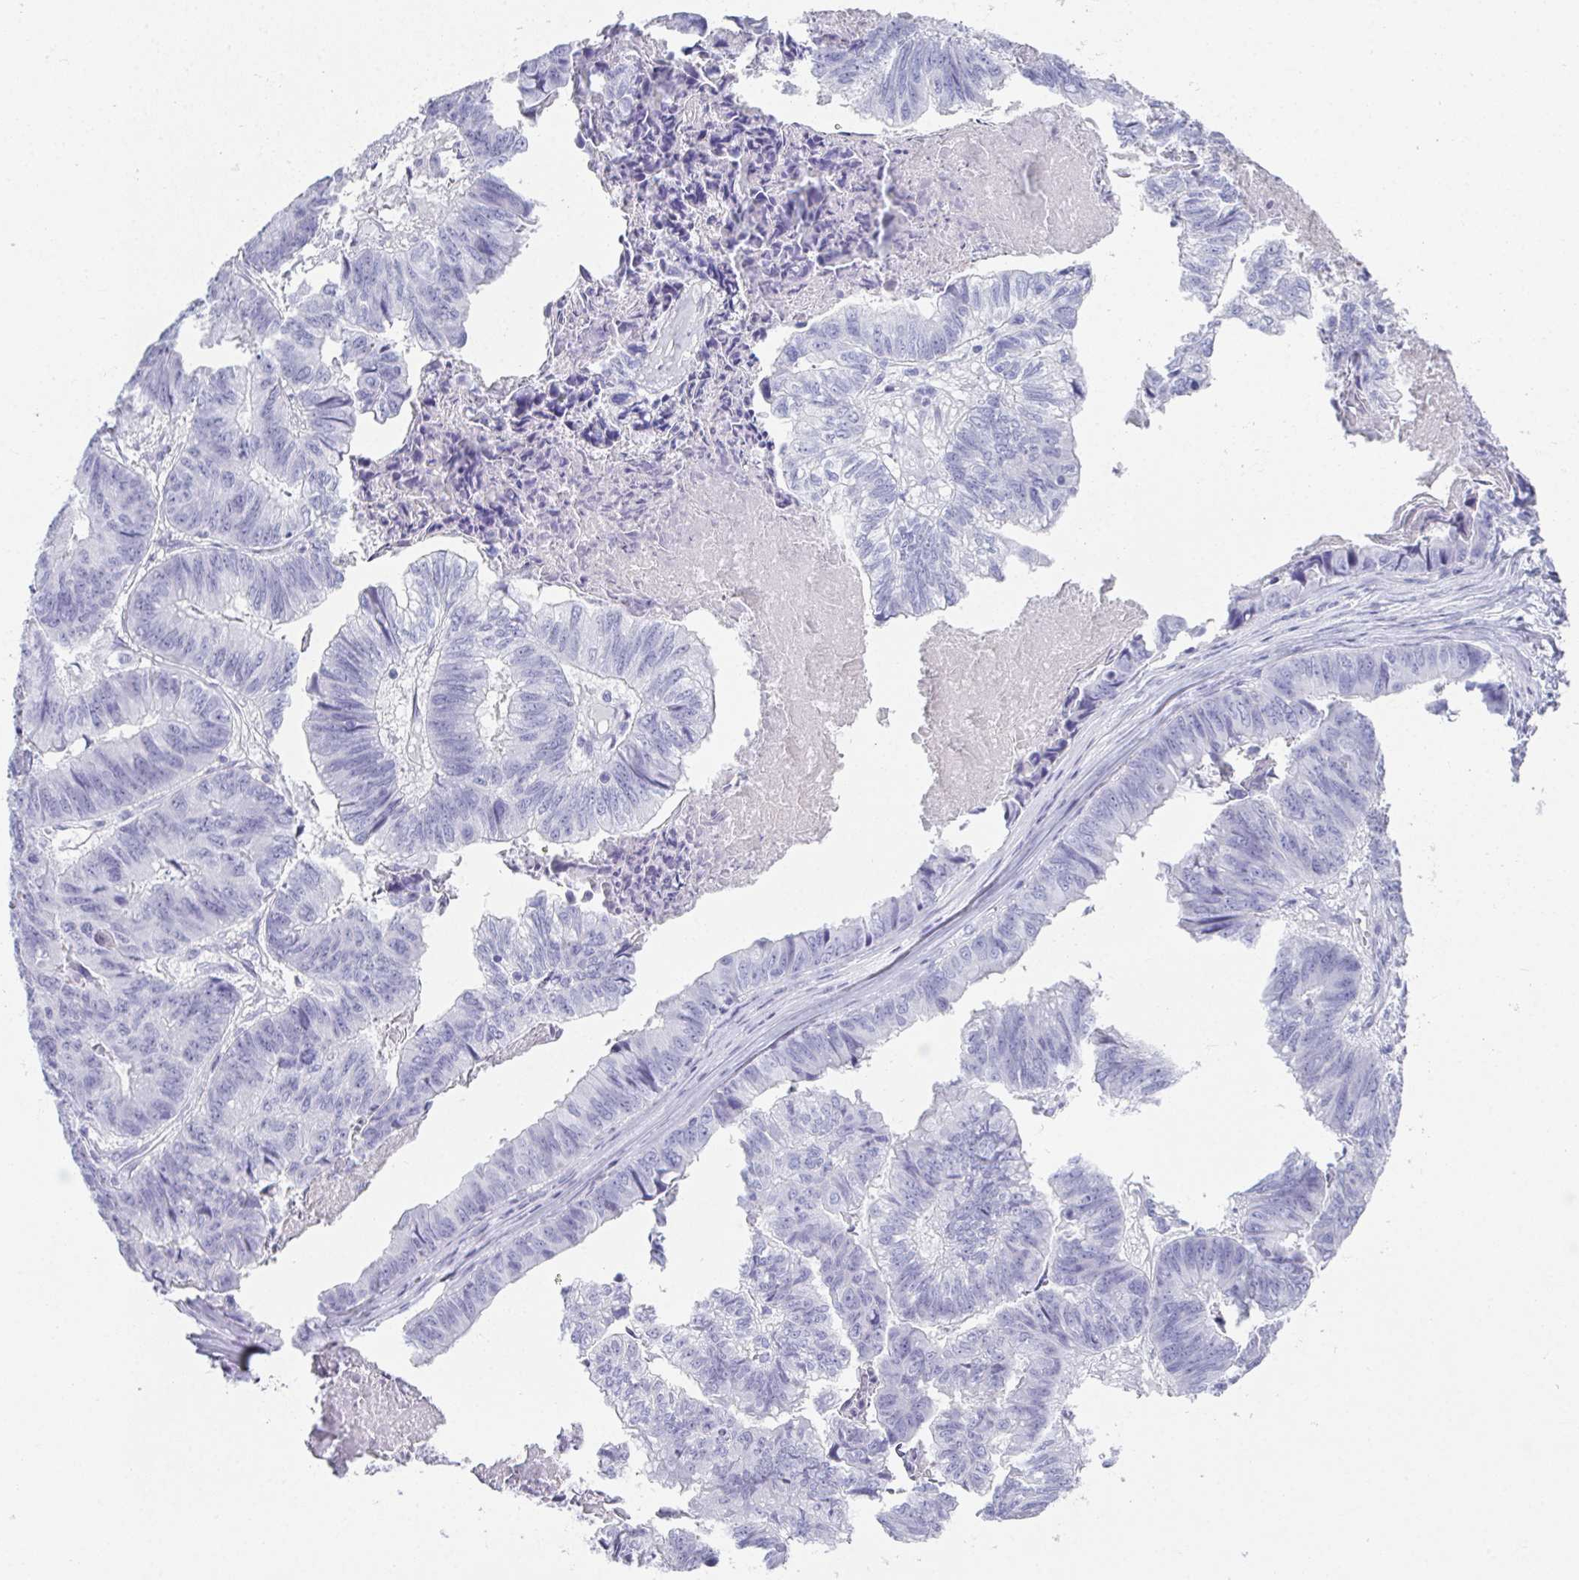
{"staining": {"intensity": "negative", "quantity": "none", "location": "none"}, "tissue": "stomach cancer", "cell_type": "Tumor cells", "image_type": "cancer", "snomed": [{"axis": "morphology", "description": "Adenocarcinoma, NOS"}, {"axis": "topography", "description": "Stomach, lower"}], "caption": "Tumor cells are negative for brown protein staining in stomach cancer (adenocarcinoma).", "gene": "SYCP1", "patient": {"sex": "male", "age": 77}}